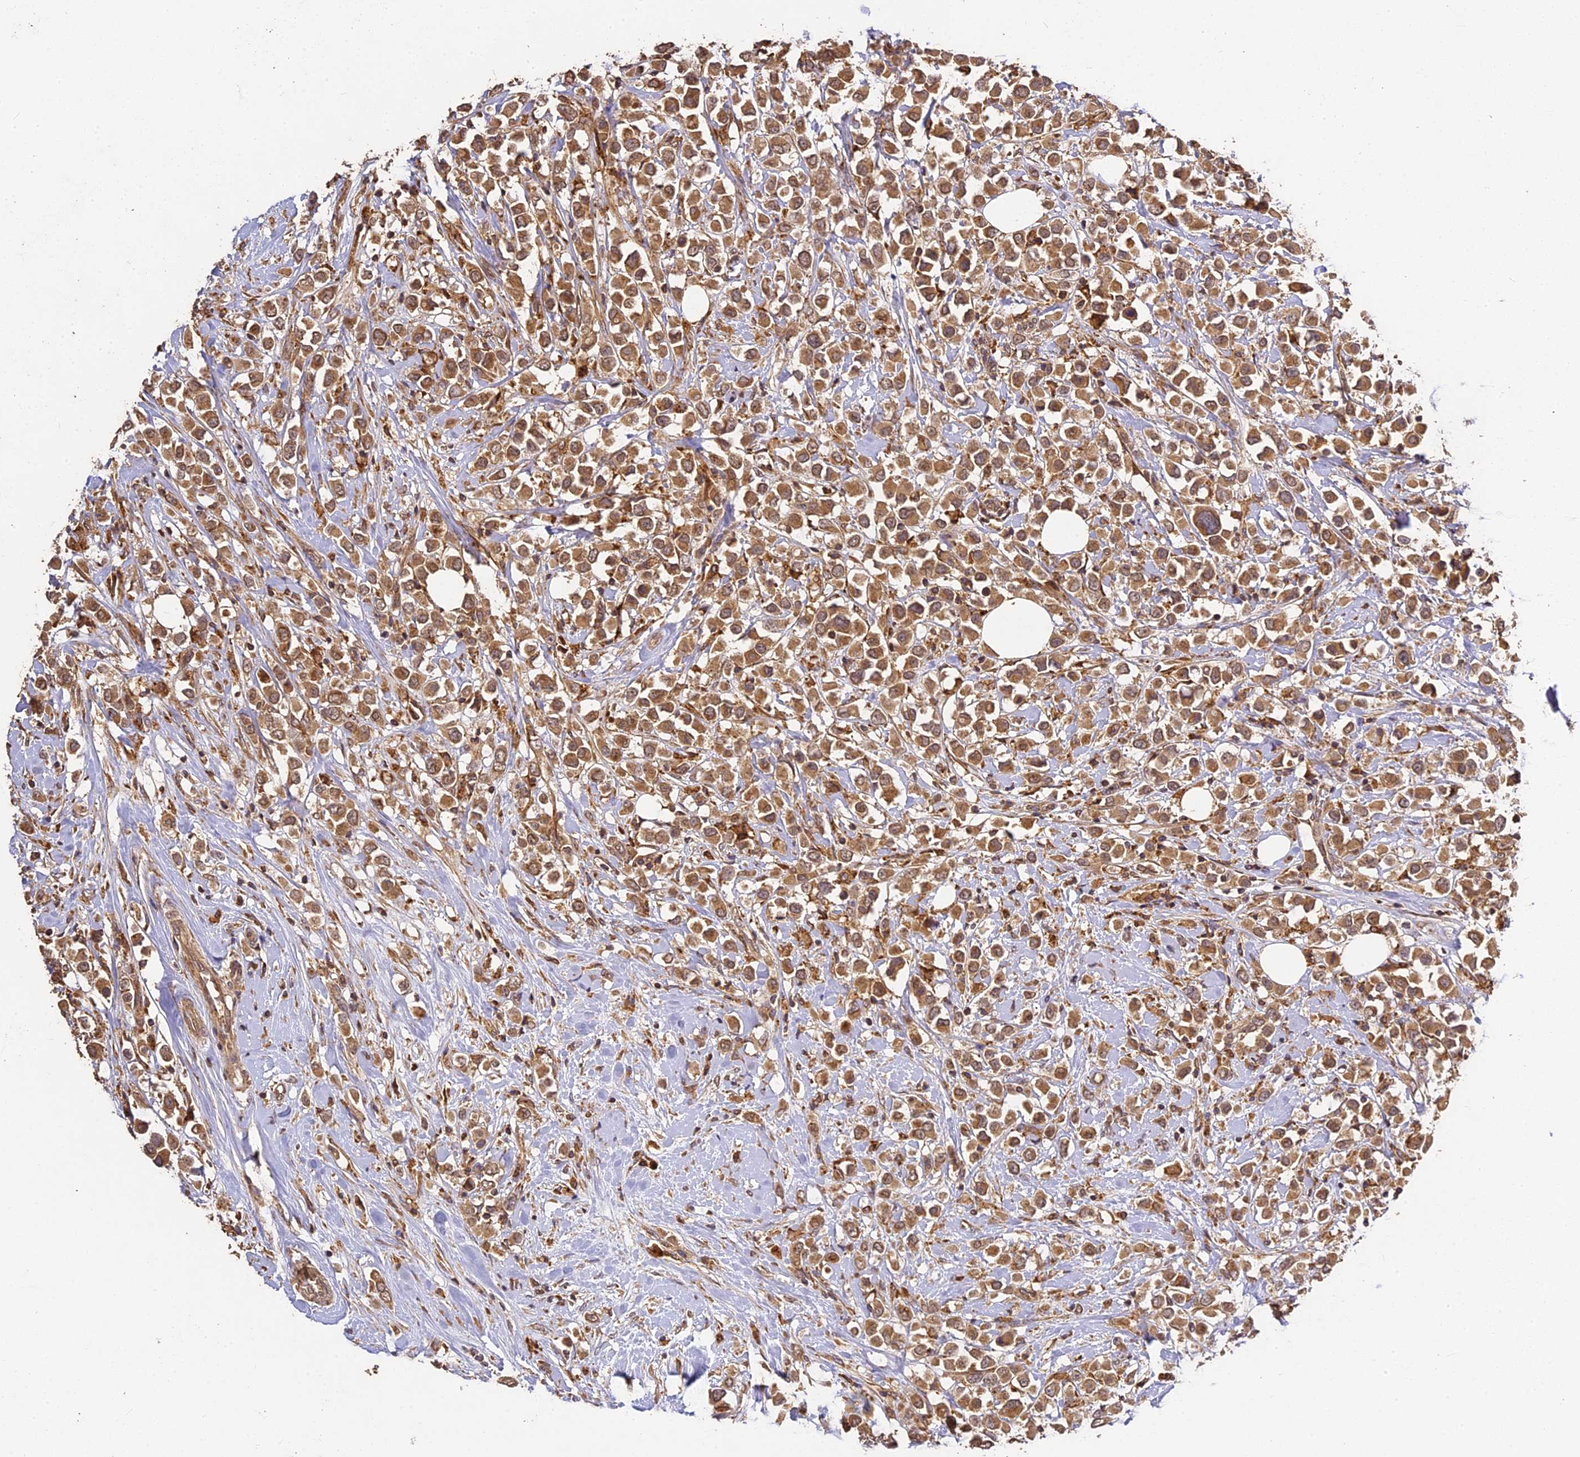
{"staining": {"intensity": "moderate", "quantity": ">75%", "location": "cytoplasmic/membranous"}, "tissue": "breast cancer", "cell_type": "Tumor cells", "image_type": "cancer", "snomed": [{"axis": "morphology", "description": "Duct carcinoma"}, {"axis": "topography", "description": "Breast"}], "caption": "Immunohistochemical staining of breast cancer (invasive ductal carcinoma) exhibits medium levels of moderate cytoplasmic/membranous protein expression in approximately >75% of tumor cells.", "gene": "BRAP", "patient": {"sex": "female", "age": 61}}